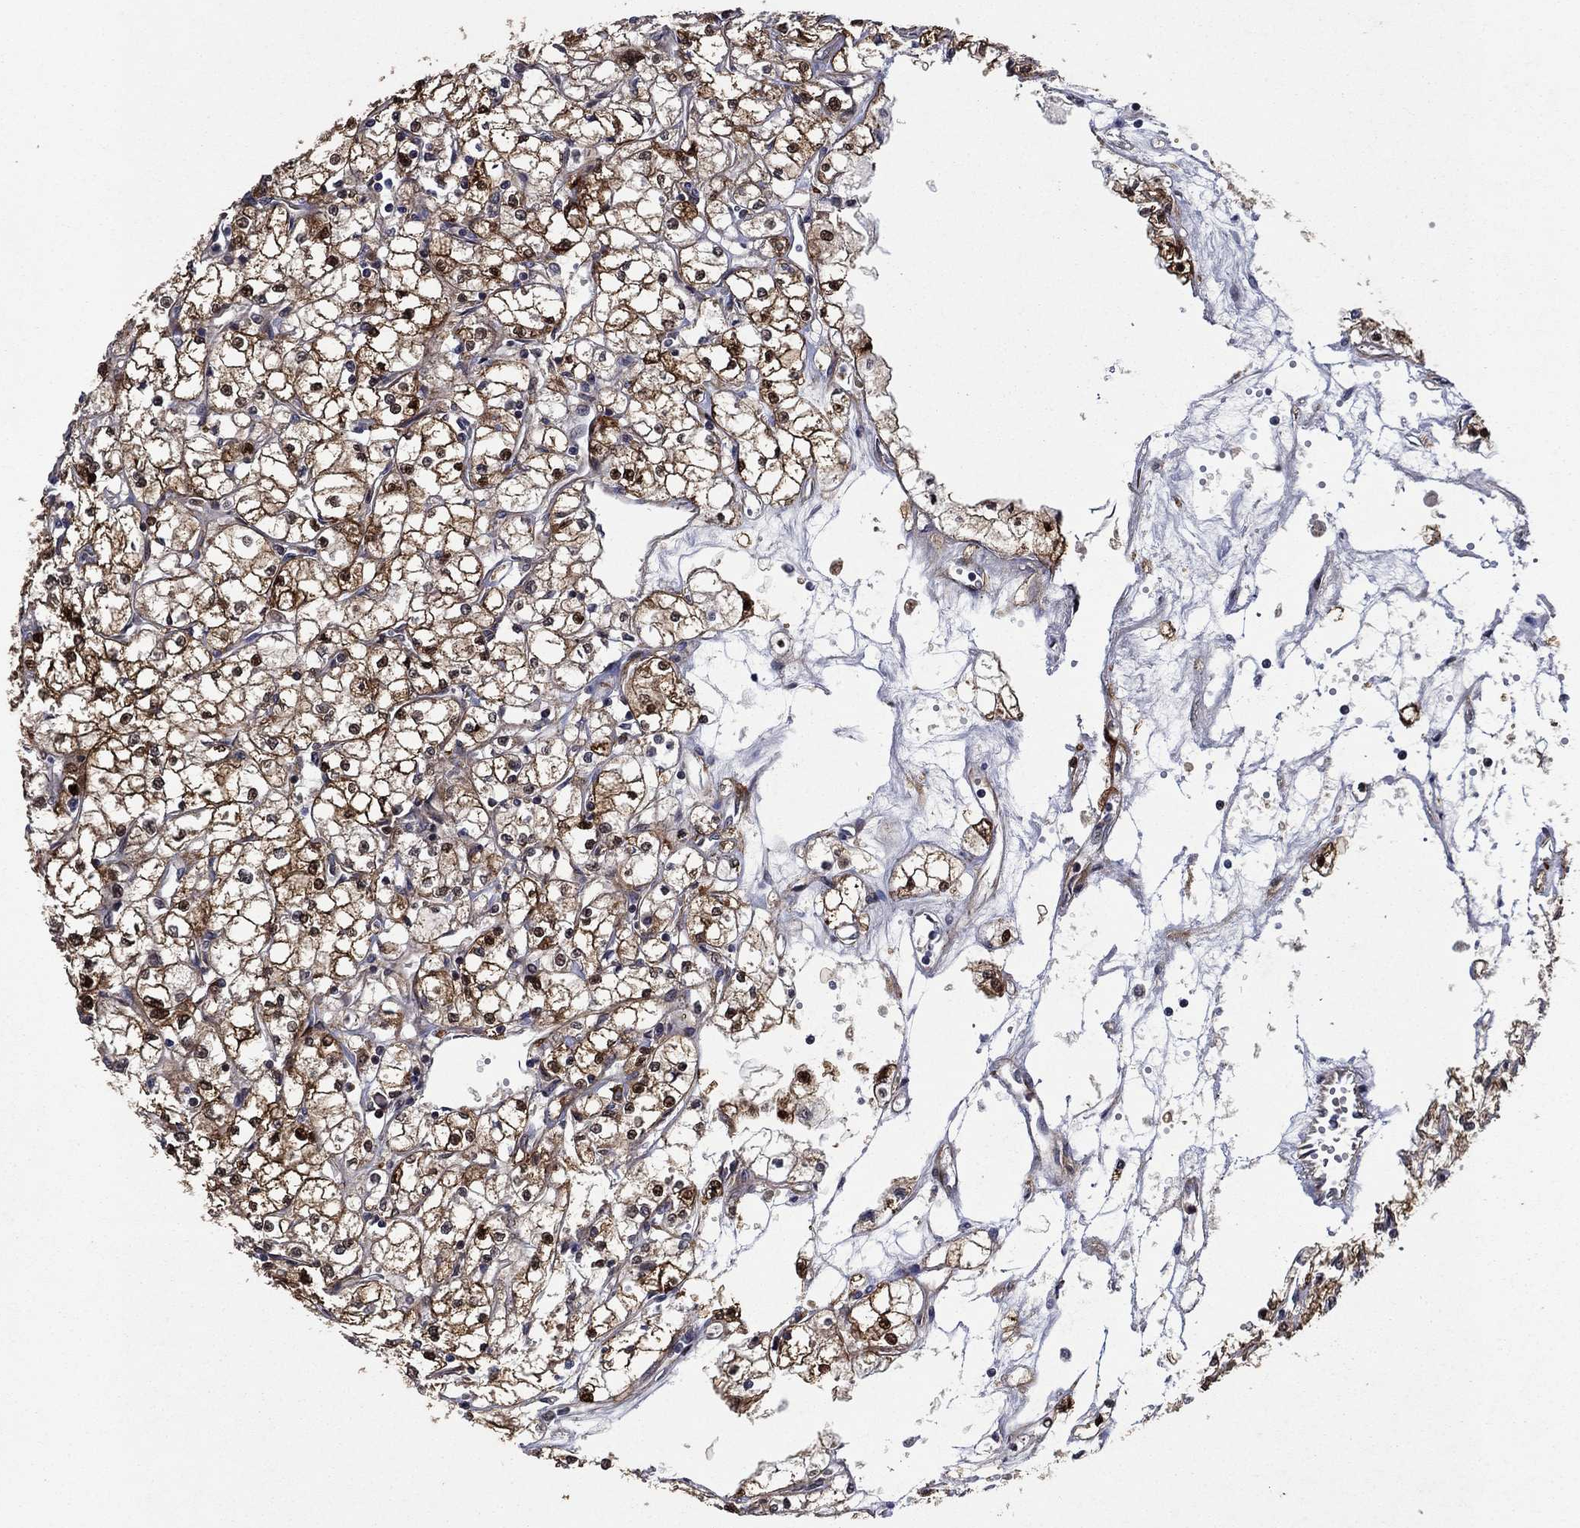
{"staining": {"intensity": "strong", "quantity": "25%-75%", "location": "cytoplasmic/membranous,nuclear"}, "tissue": "renal cancer", "cell_type": "Tumor cells", "image_type": "cancer", "snomed": [{"axis": "morphology", "description": "Adenocarcinoma, NOS"}, {"axis": "topography", "description": "Kidney"}], "caption": "A histopathology image showing strong cytoplasmic/membranous and nuclear expression in approximately 25%-75% of tumor cells in adenocarcinoma (renal), as visualized by brown immunohistochemical staining.", "gene": "PRICKLE4", "patient": {"sex": "male", "age": 67}}